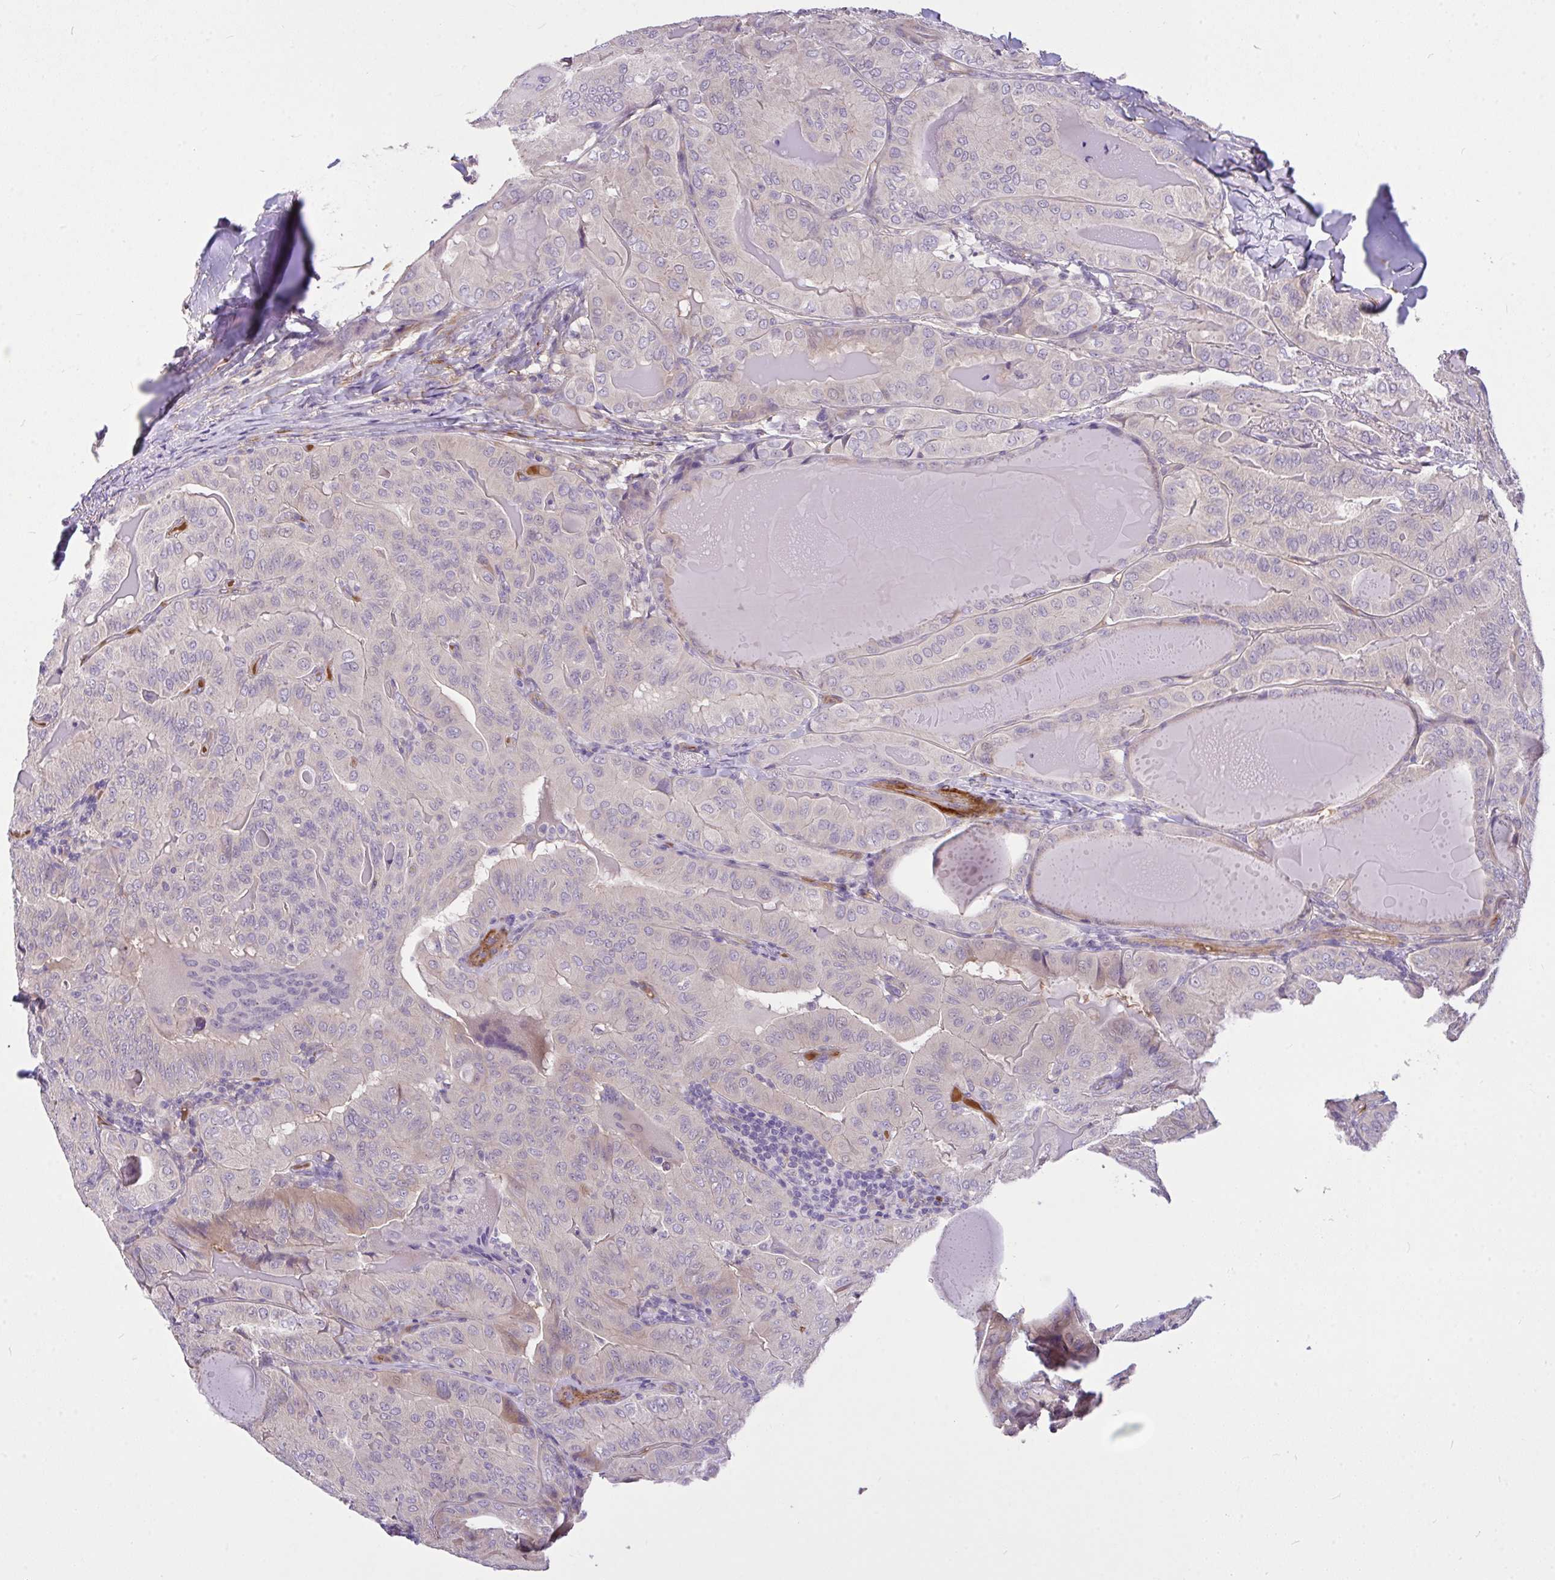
{"staining": {"intensity": "negative", "quantity": "none", "location": "none"}, "tissue": "thyroid cancer", "cell_type": "Tumor cells", "image_type": "cancer", "snomed": [{"axis": "morphology", "description": "Papillary adenocarcinoma, NOS"}, {"axis": "topography", "description": "Thyroid gland"}], "caption": "Tumor cells show no significant expression in thyroid cancer (papillary adenocarcinoma).", "gene": "MOCS1", "patient": {"sex": "female", "age": 68}}